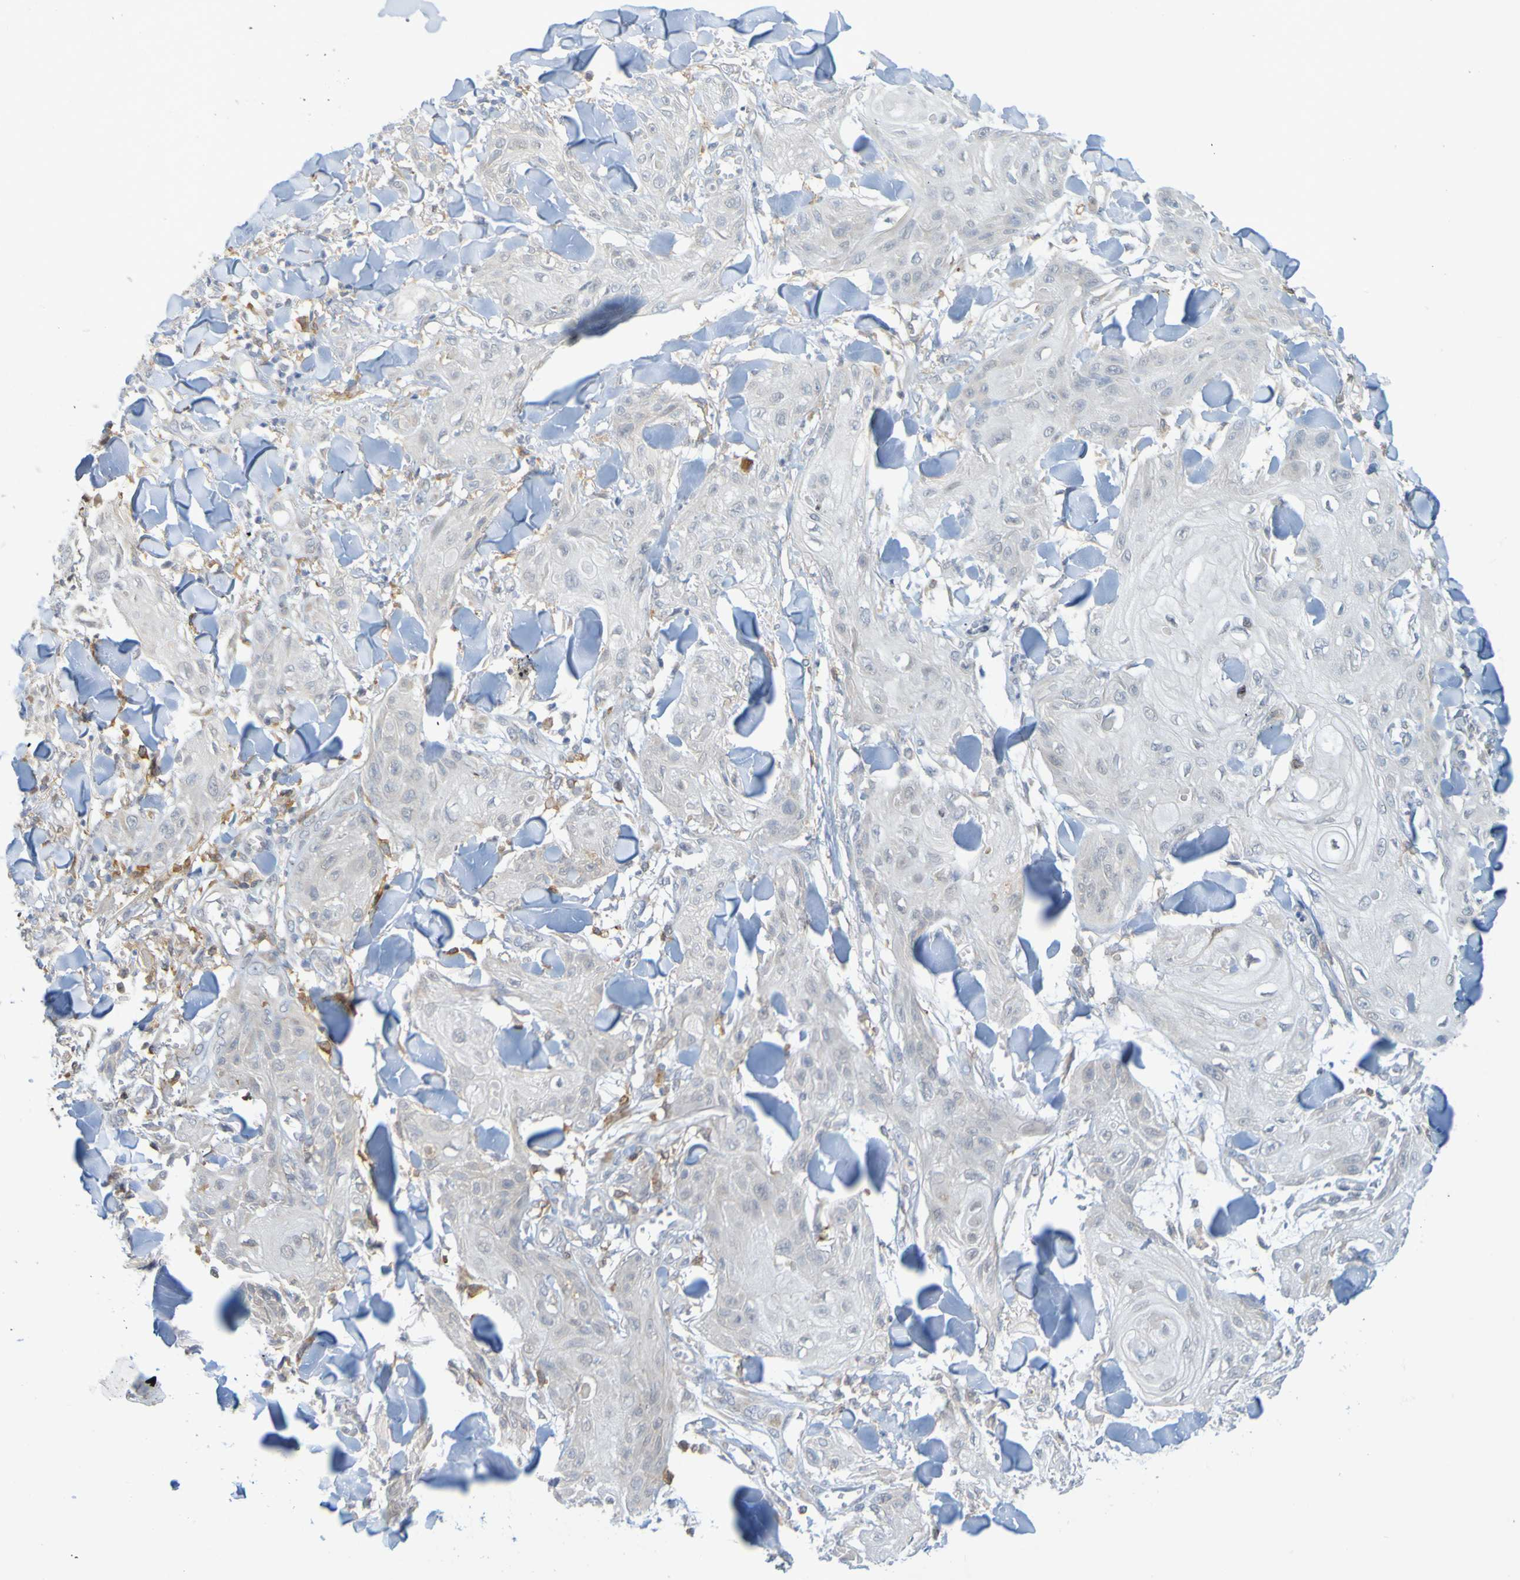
{"staining": {"intensity": "negative", "quantity": "none", "location": "none"}, "tissue": "skin cancer", "cell_type": "Tumor cells", "image_type": "cancer", "snomed": [{"axis": "morphology", "description": "Squamous cell carcinoma, NOS"}, {"axis": "topography", "description": "Skin"}], "caption": "This histopathology image is of skin cancer (squamous cell carcinoma) stained with immunohistochemistry (IHC) to label a protein in brown with the nuclei are counter-stained blue. There is no positivity in tumor cells.", "gene": "LILRB5", "patient": {"sex": "male", "age": 74}}